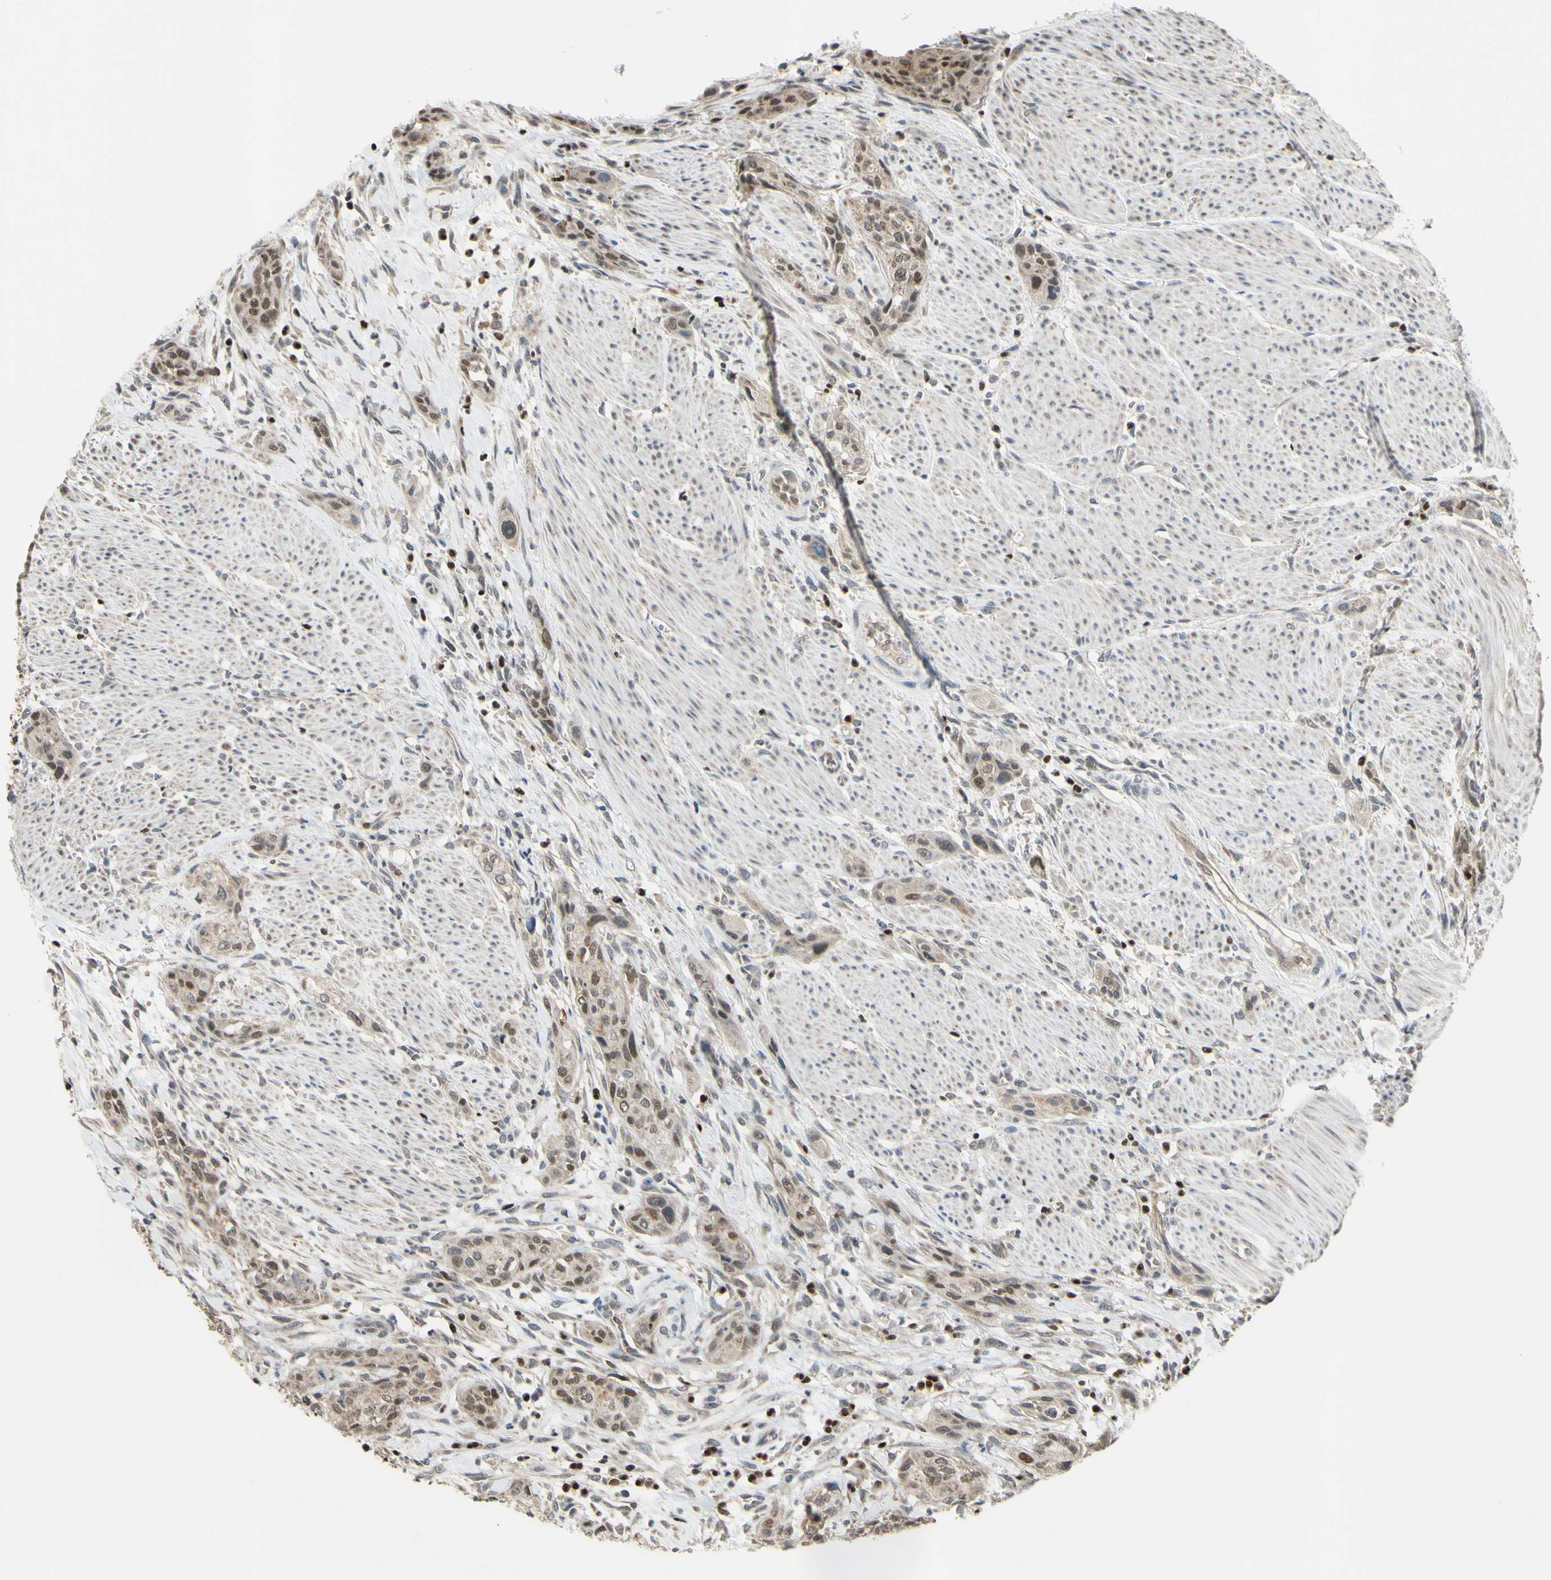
{"staining": {"intensity": "weak", "quantity": ">75%", "location": "cytoplasmic/membranous"}, "tissue": "urothelial cancer", "cell_type": "Tumor cells", "image_type": "cancer", "snomed": [{"axis": "morphology", "description": "Urothelial carcinoma, High grade"}, {"axis": "topography", "description": "Urinary bladder"}], "caption": "About >75% of tumor cells in urothelial cancer reveal weak cytoplasmic/membranous protein positivity as visualized by brown immunohistochemical staining.", "gene": "SP4", "patient": {"sex": "male", "age": 35}}